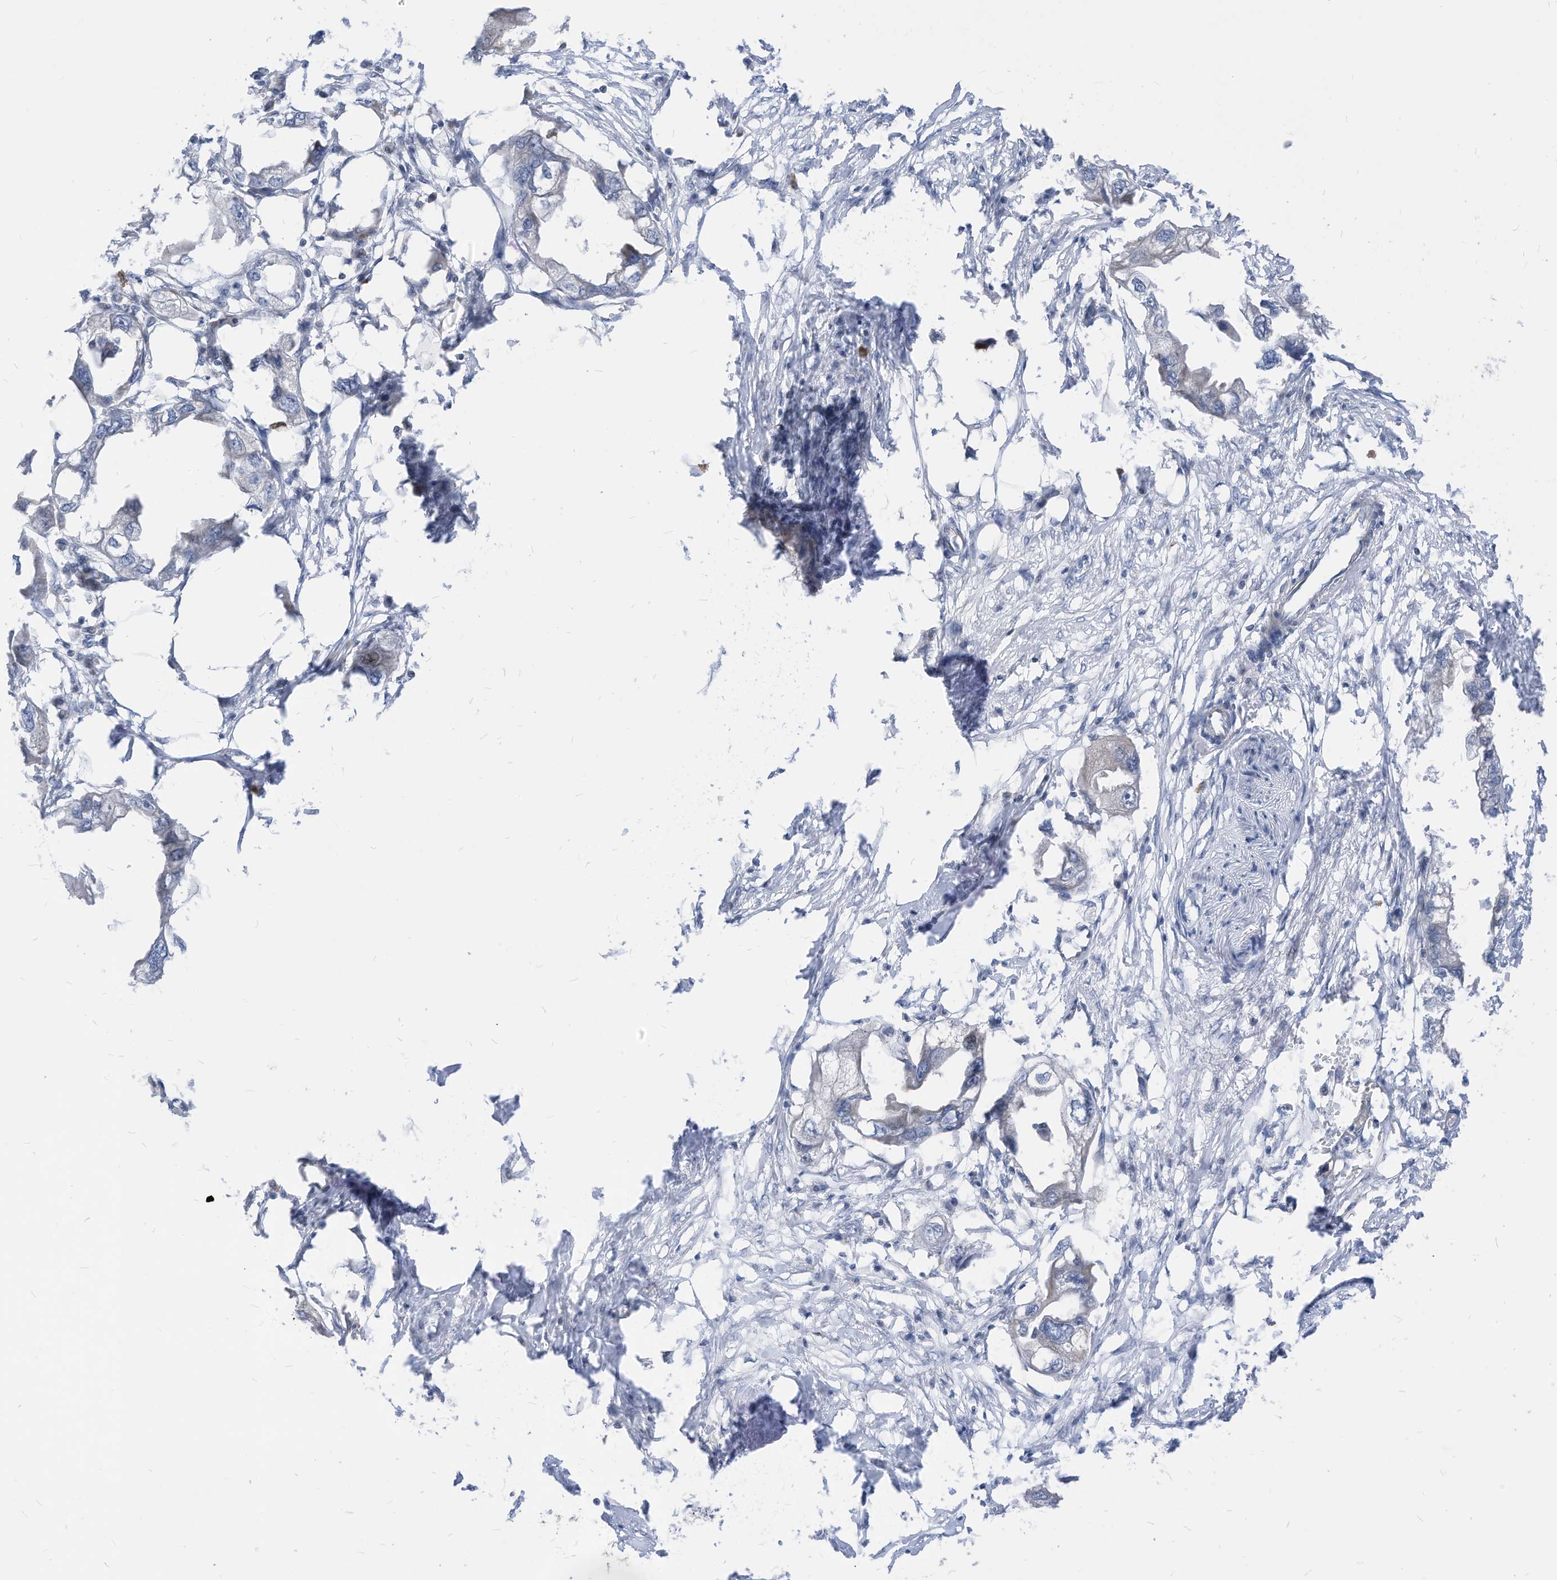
{"staining": {"intensity": "negative", "quantity": "none", "location": "none"}, "tissue": "endometrial cancer", "cell_type": "Tumor cells", "image_type": "cancer", "snomed": [{"axis": "morphology", "description": "Adenocarcinoma, NOS"}, {"axis": "morphology", "description": "Adenocarcinoma, metastatic, NOS"}, {"axis": "topography", "description": "Adipose tissue"}, {"axis": "topography", "description": "Endometrium"}], "caption": "There is no significant staining in tumor cells of endometrial metastatic adenocarcinoma. (DAB immunohistochemistry, high magnification).", "gene": "GPATCH3", "patient": {"sex": "female", "age": 67}}